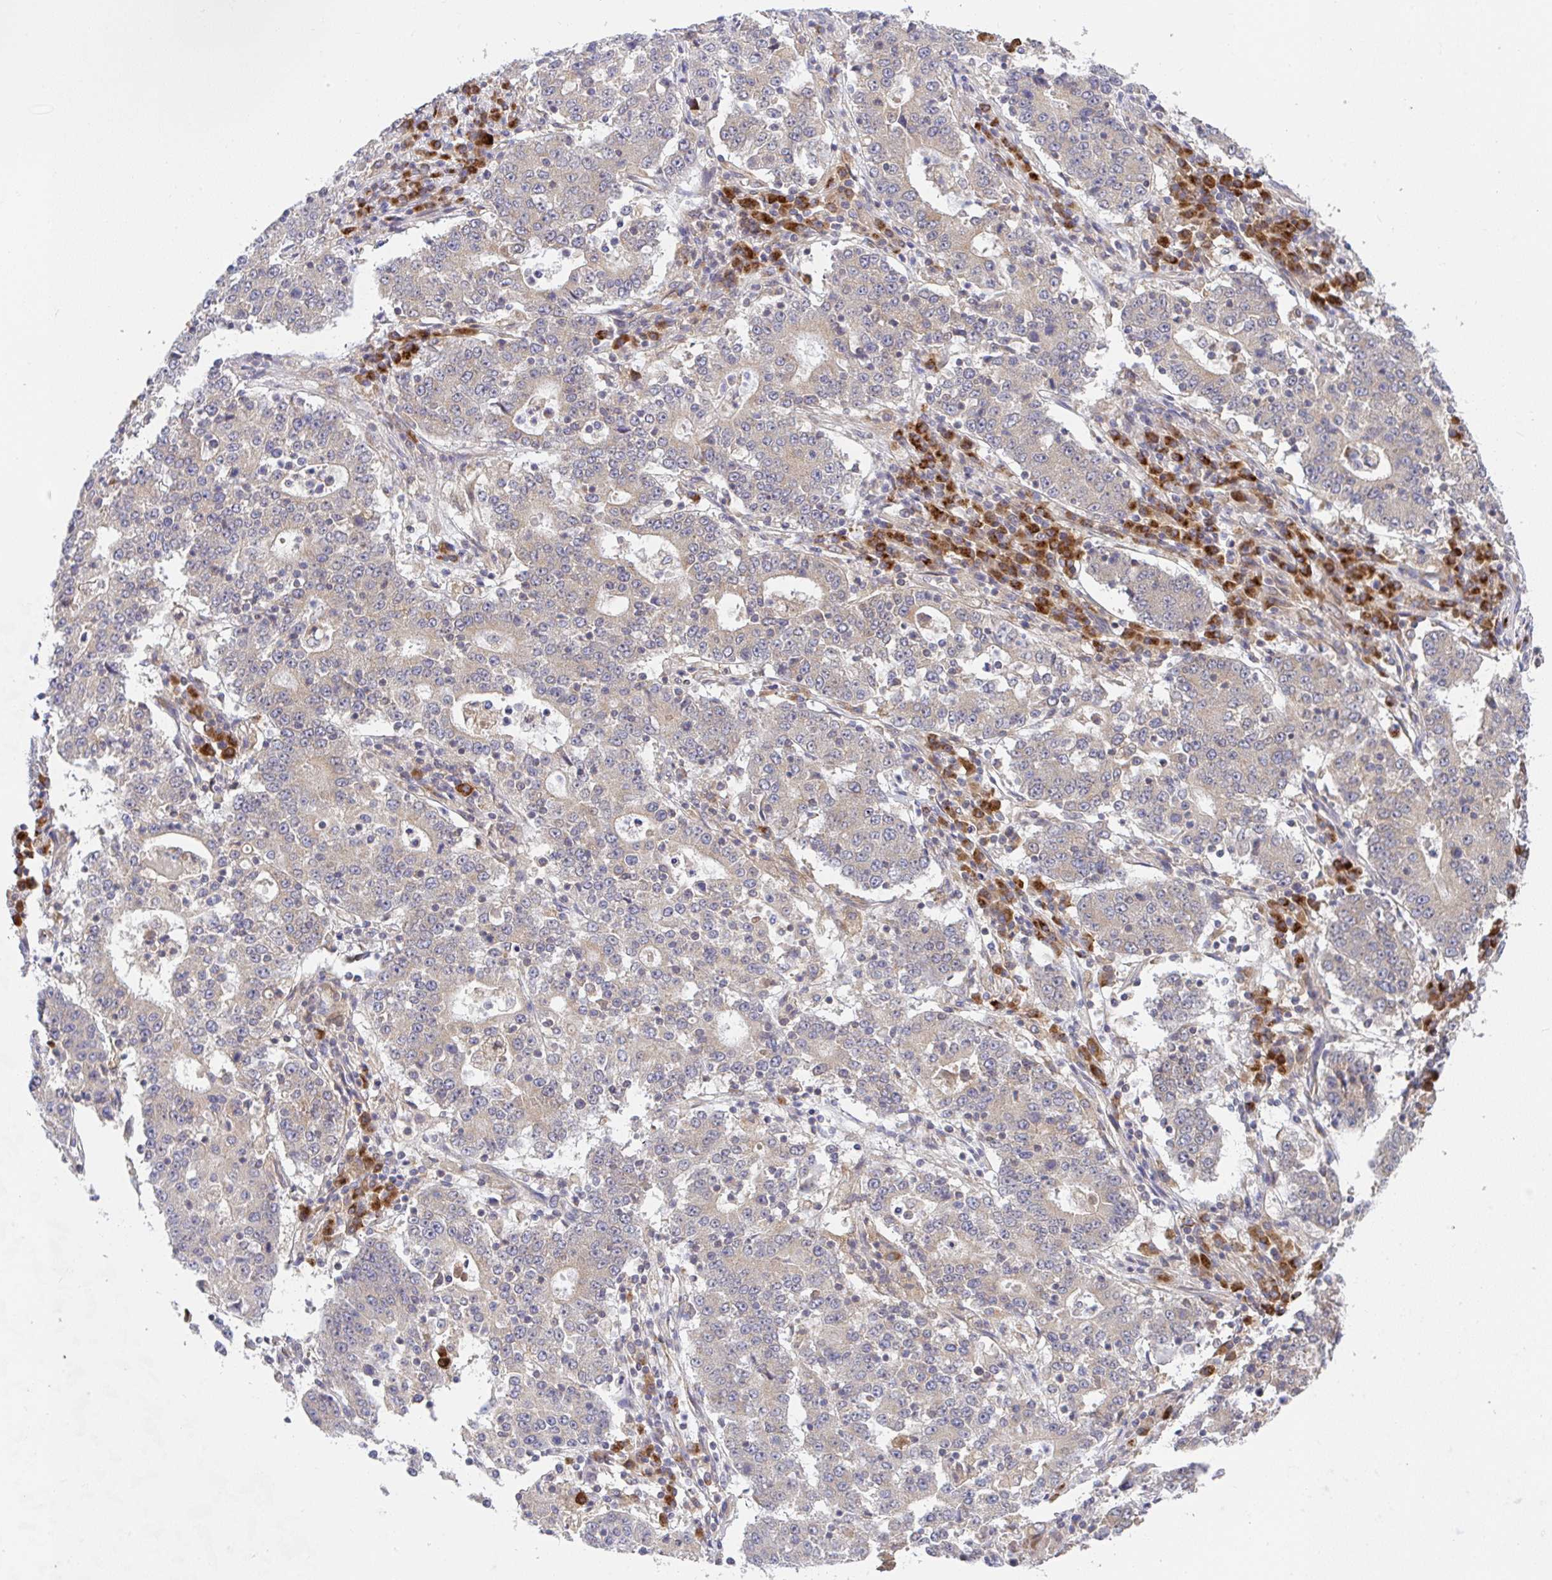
{"staining": {"intensity": "weak", "quantity": "<25%", "location": "cytoplasmic/membranous"}, "tissue": "stomach cancer", "cell_type": "Tumor cells", "image_type": "cancer", "snomed": [{"axis": "morphology", "description": "Adenocarcinoma, NOS"}, {"axis": "topography", "description": "Stomach"}], "caption": "DAB (3,3'-diaminobenzidine) immunohistochemical staining of stomach adenocarcinoma exhibits no significant staining in tumor cells. (Brightfield microscopy of DAB (3,3'-diaminobenzidine) IHC at high magnification).", "gene": "DERL2", "patient": {"sex": "male", "age": 59}}